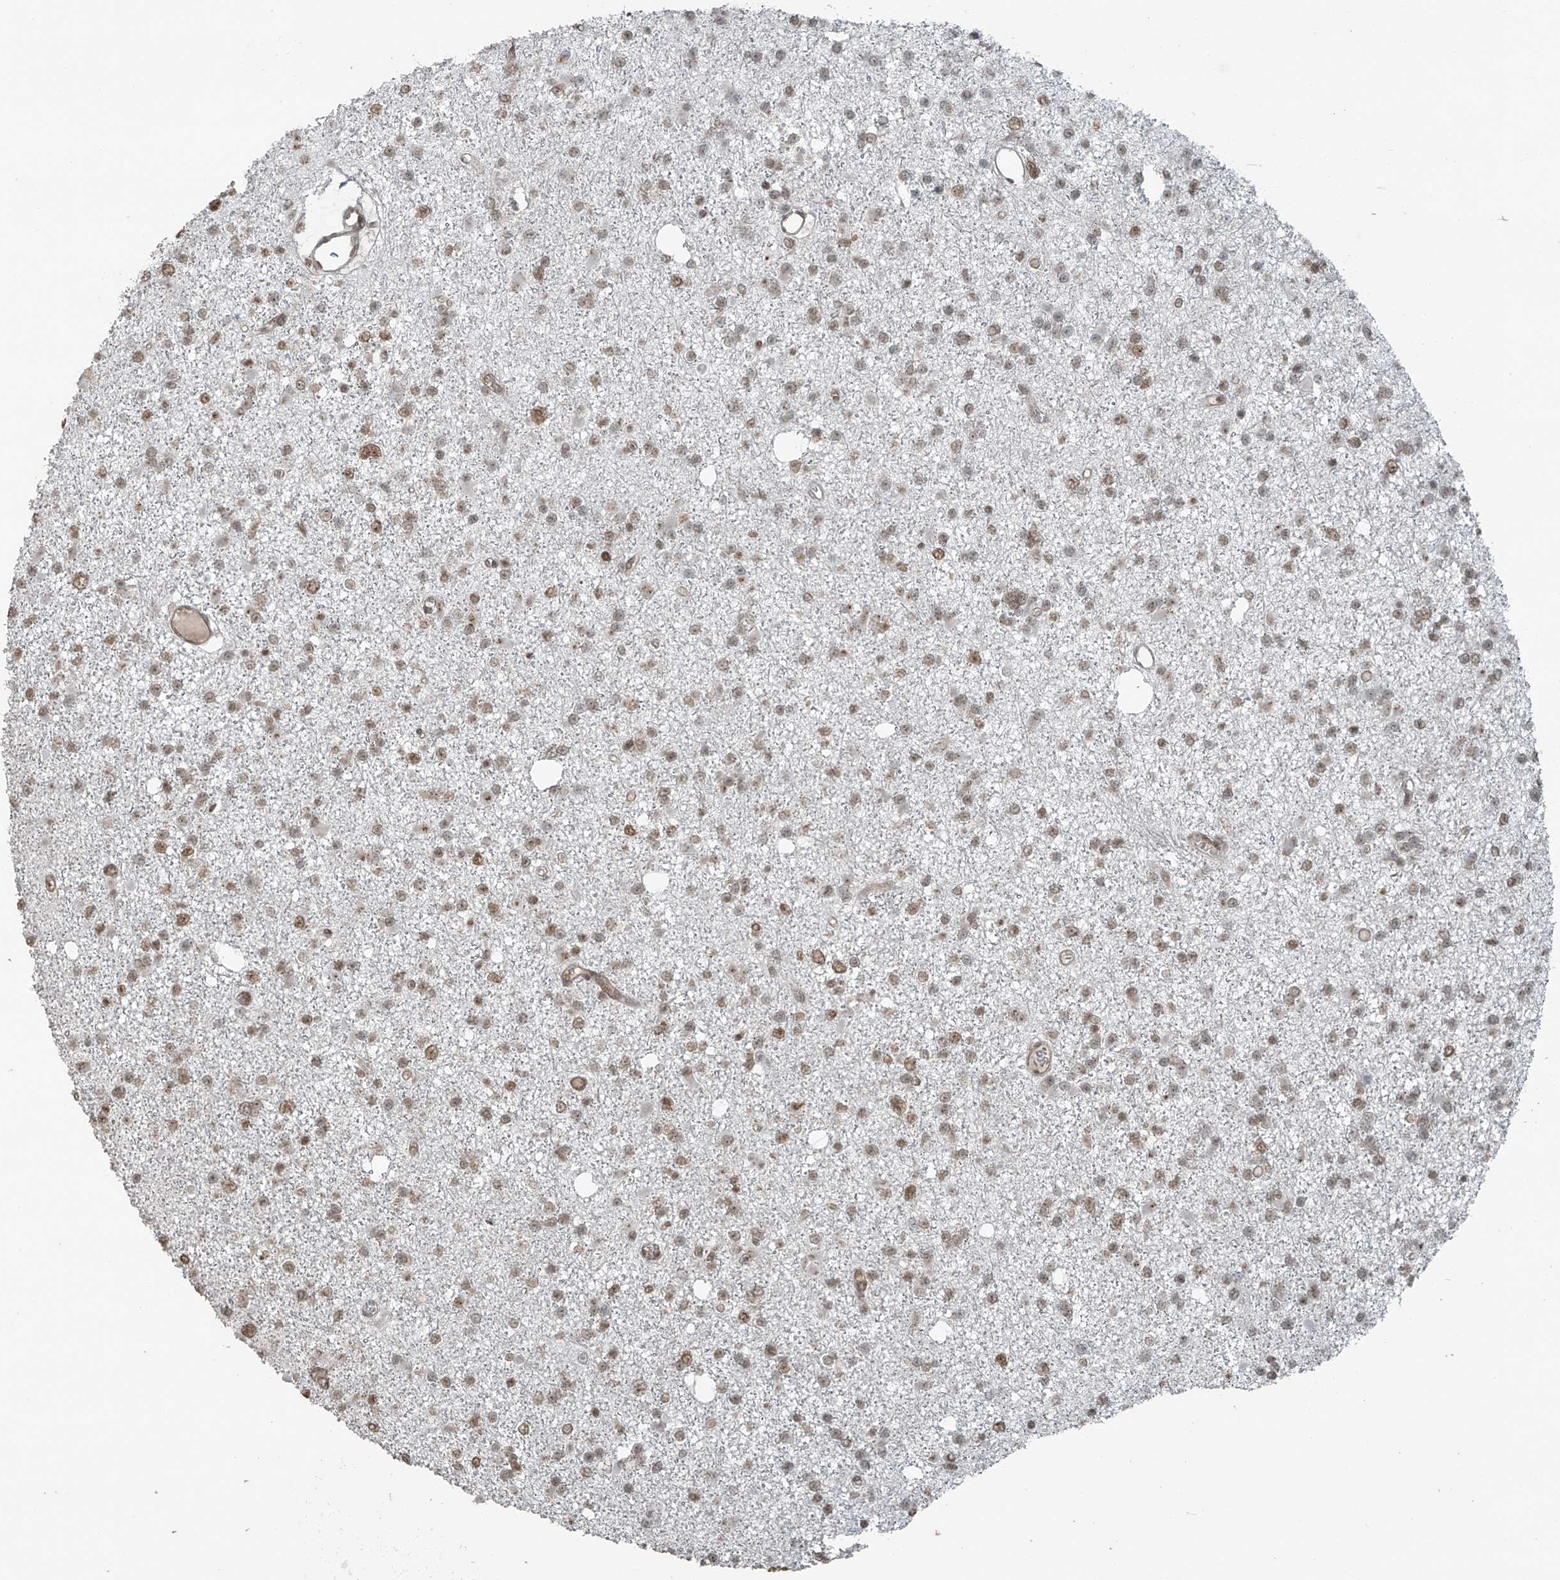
{"staining": {"intensity": "weak", "quantity": ">75%", "location": "nuclear"}, "tissue": "glioma", "cell_type": "Tumor cells", "image_type": "cancer", "snomed": [{"axis": "morphology", "description": "Glioma, malignant, Low grade"}, {"axis": "topography", "description": "Brain"}], "caption": "Tumor cells display low levels of weak nuclear staining in about >75% of cells in human glioma. (DAB (3,3'-diaminobenzidine) IHC, brown staining for protein, blue staining for nuclei).", "gene": "PCNP", "patient": {"sex": "female", "age": 22}}